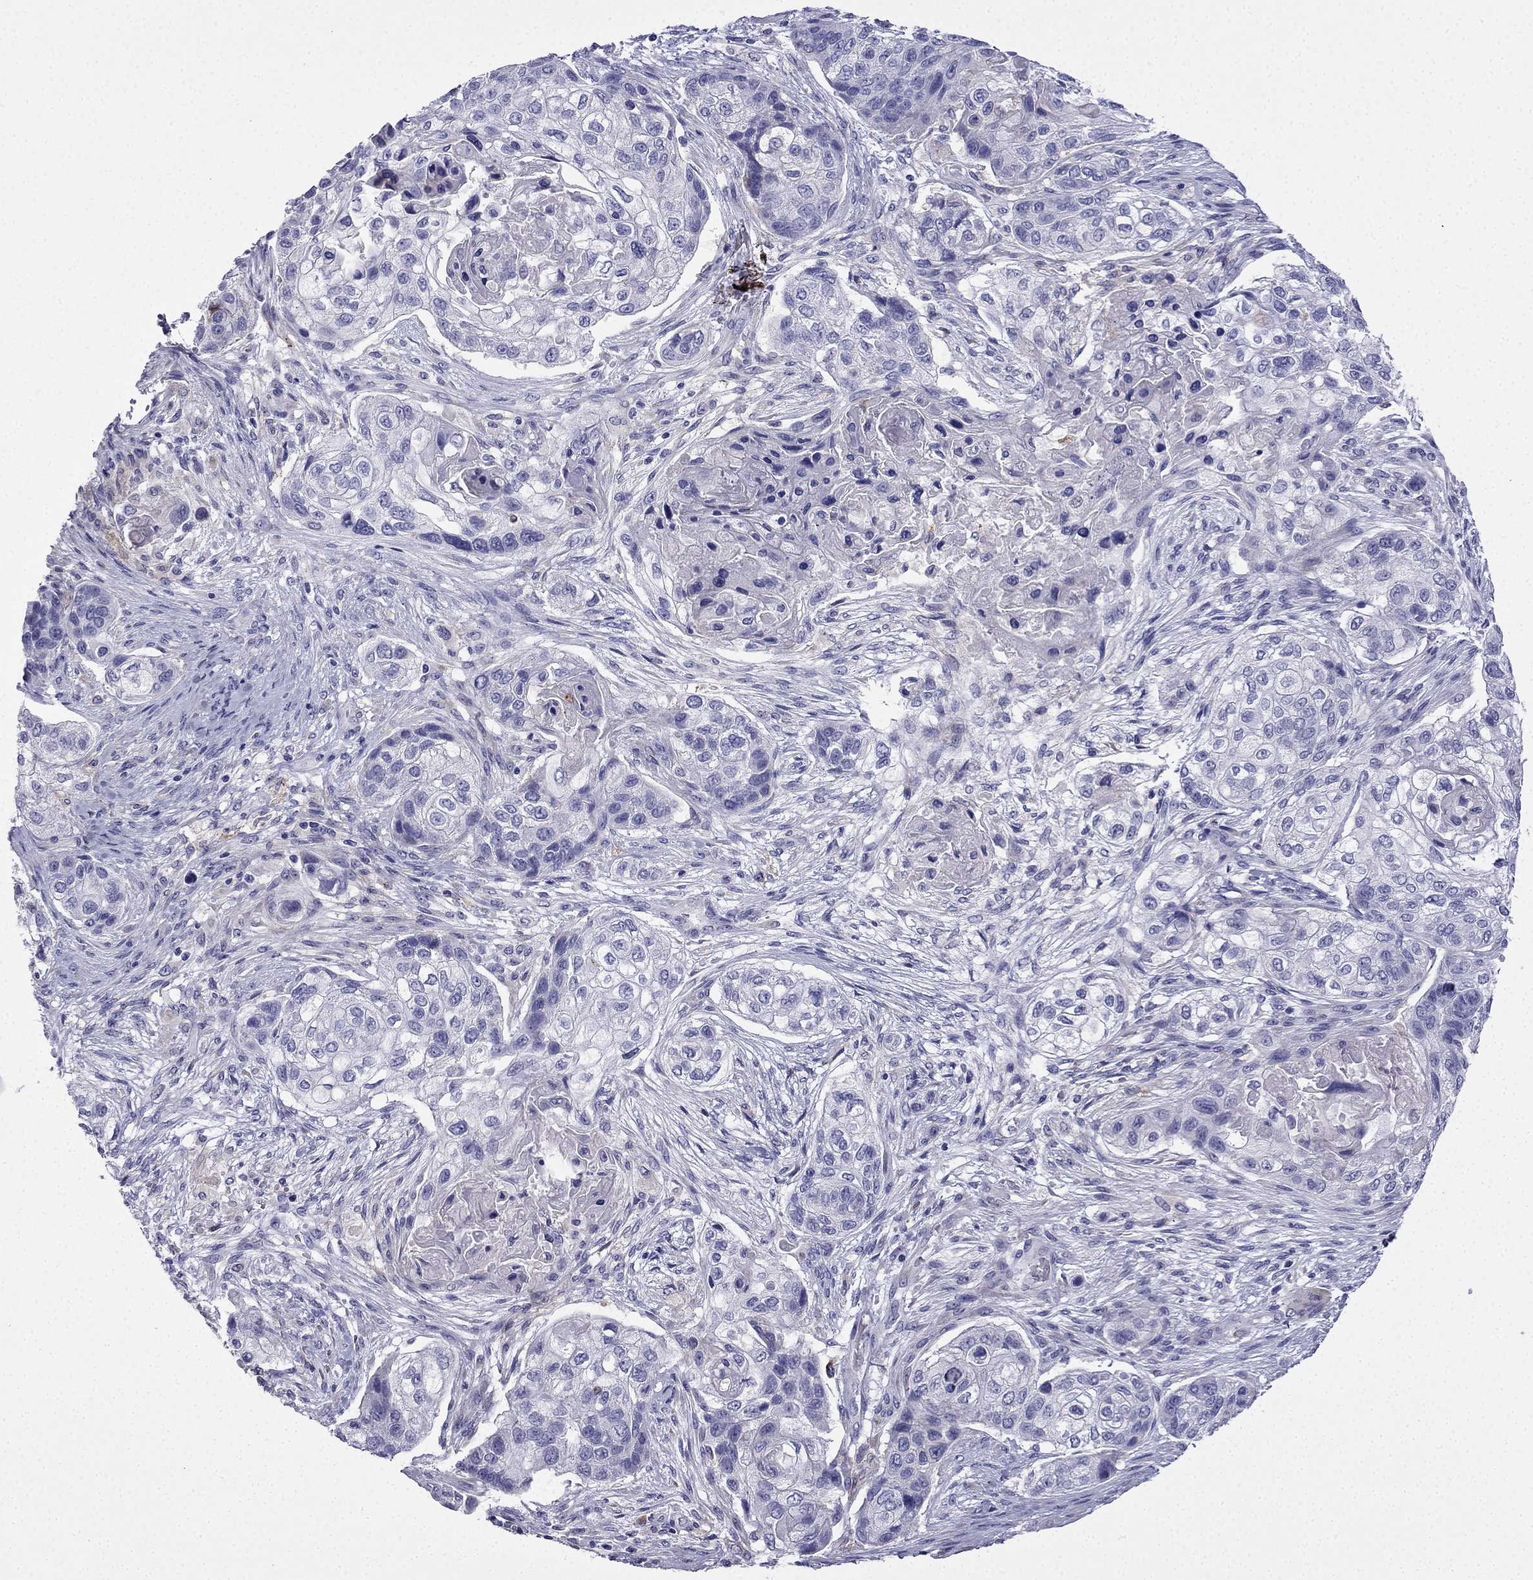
{"staining": {"intensity": "negative", "quantity": "none", "location": "none"}, "tissue": "lung cancer", "cell_type": "Tumor cells", "image_type": "cancer", "snomed": [{"axis": "morphology", "description": "Squamous cell carcinoma, NOS"}, {"axis": "topography", "description": "Lung"}], "caption": "Lung squamous cell carcinoma was stained to show a protein in brown. There is no significant expression in tumor cells.", "gene": "TSSK4", "patient": {"sex": "male", "age": 69}}